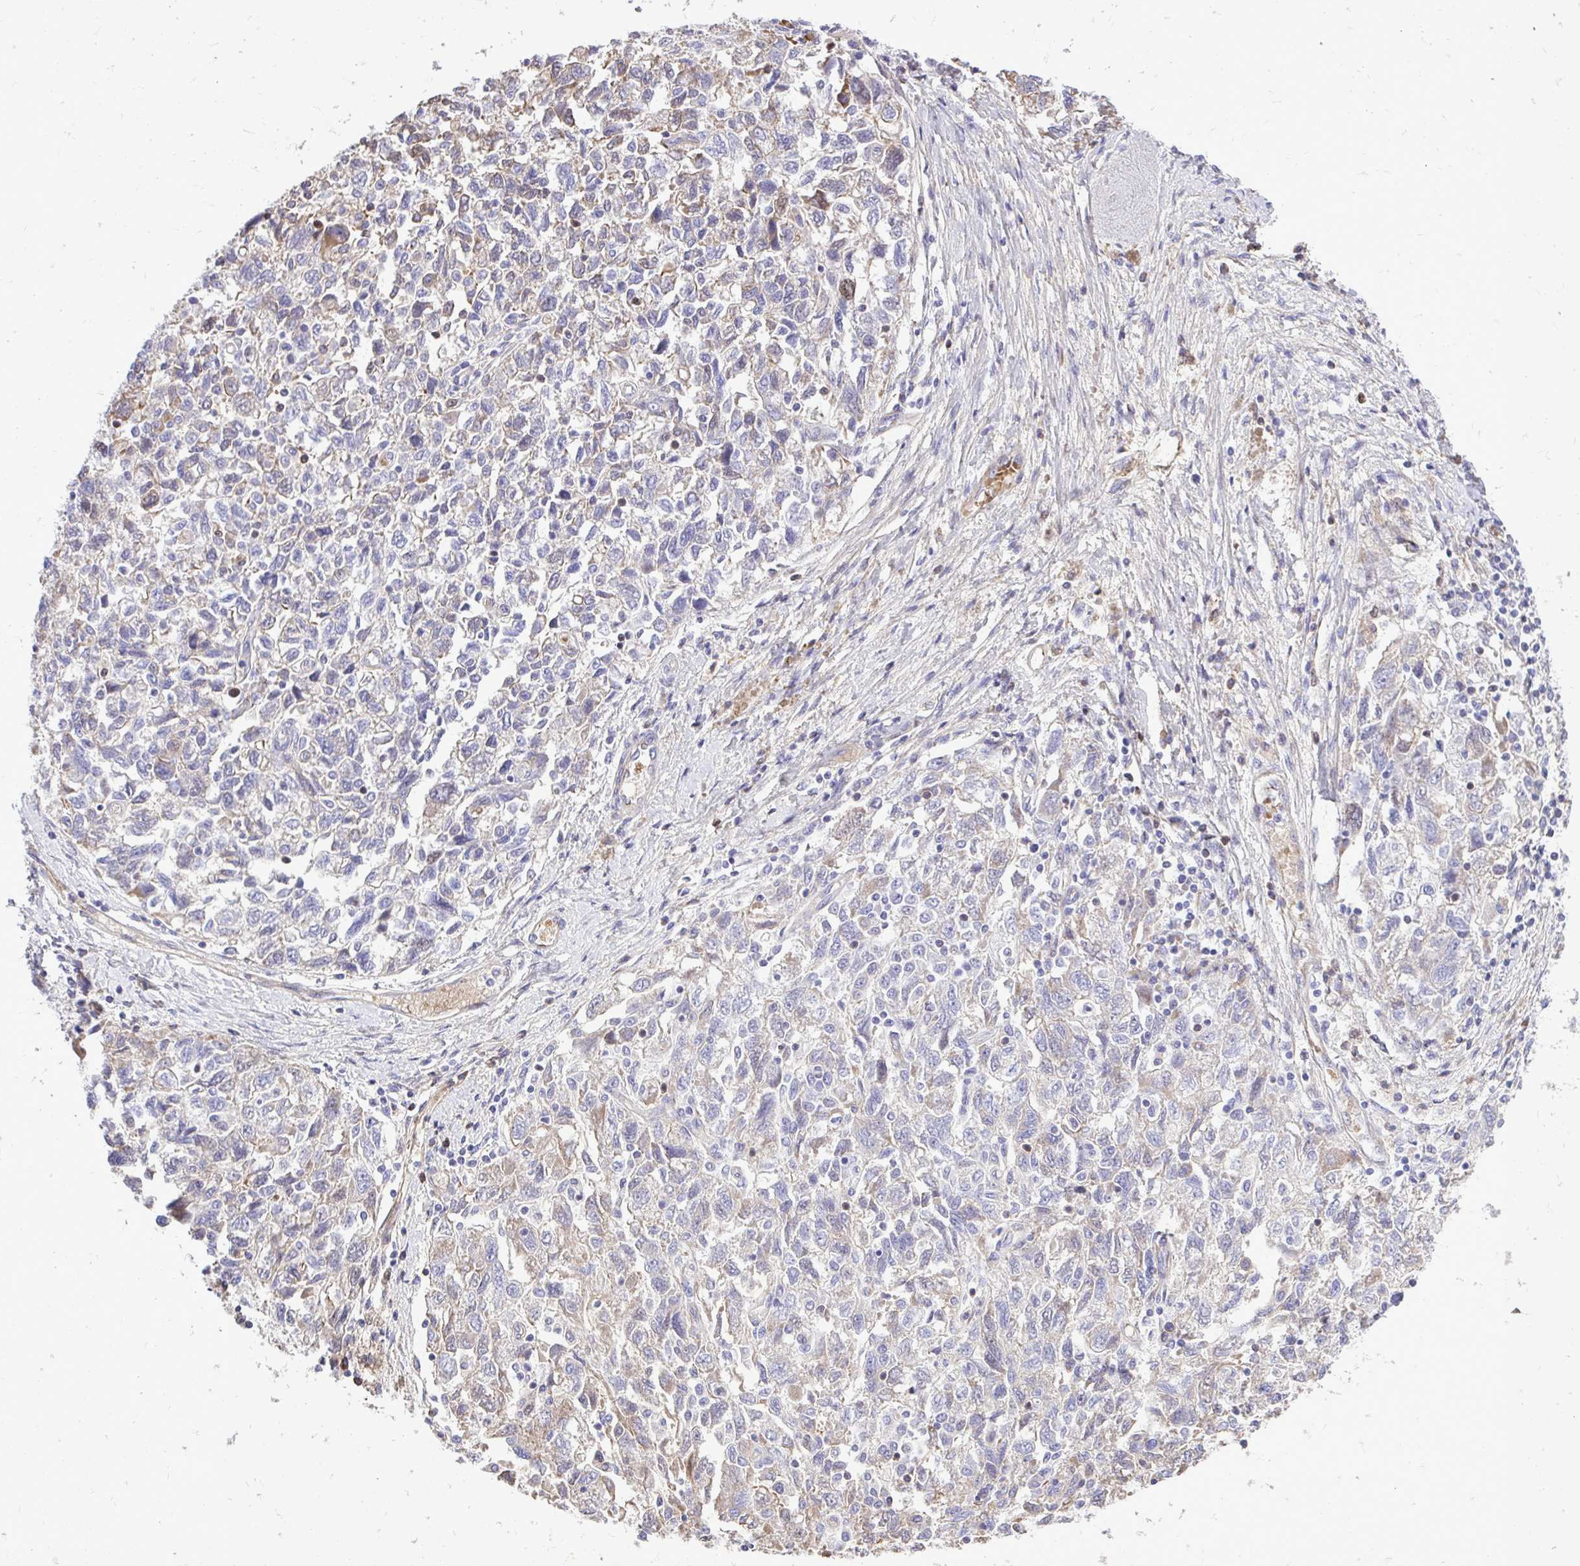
{"staining": {"intensity": "weak", "quantity": "<25%", "location": "cytoplasmic/membranous"}, "tissue": "ovarian cancer", "cell_type": "Tumor cells", "image_type": "cancer", "snomed": [{"axis": "morphology", "description": "Carcinoma, NOS"}, {"axis": "morphology", "description": "Cystadenocarcinoma, serous, NOS"}, {"axis": "topography", "description": "Ovary"}], "caption": "IHC micrograph of neoplastic tissue: serous cystadenocarcinoma (ovarian) stained with DAB demonstrates no significant protein positivity in tumor cells.", "gene": "ATP13A2", "patient": {"sex": "female", "age": 69}}